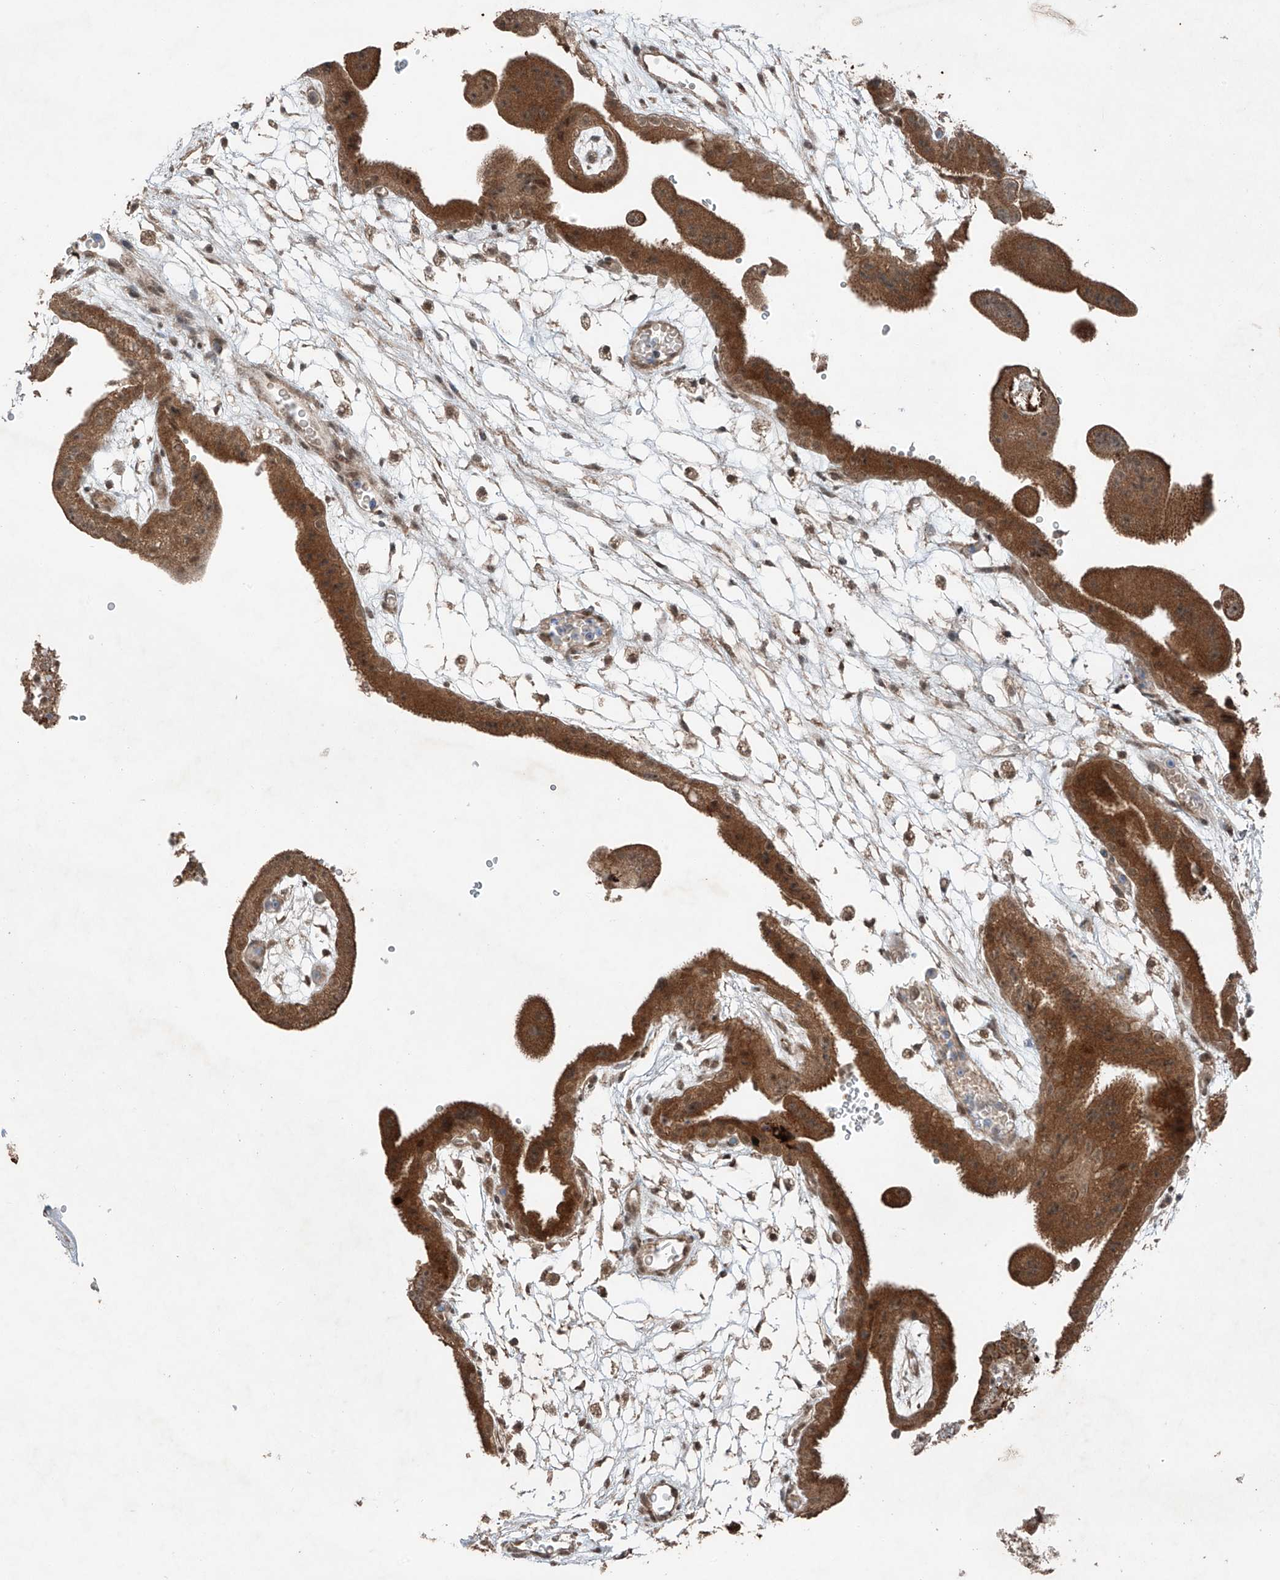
{"staining": {"intensity": "moderate", "quantity": ">75%", "location": "cytoplasmic/membranous,nuclear"}, "tissue": "placenta", "cell_type": "Decidual cells", "image_type": "normal", "snomed": [{"axis": "morphology", "description": "Normal tissue, NOS"}, {"axis": "topography", "description": "Placenta"}], "caption": "DAB (3,3'-diaminobenzidine) immunohistochemical staining of benign human placenta reveals moderate cytoplasmic/membranous,nuclear protein positivity in approximately >75% of decidual cells.", "gene": "ZNF620", "patient": {"sex": "female", "age": 18}}